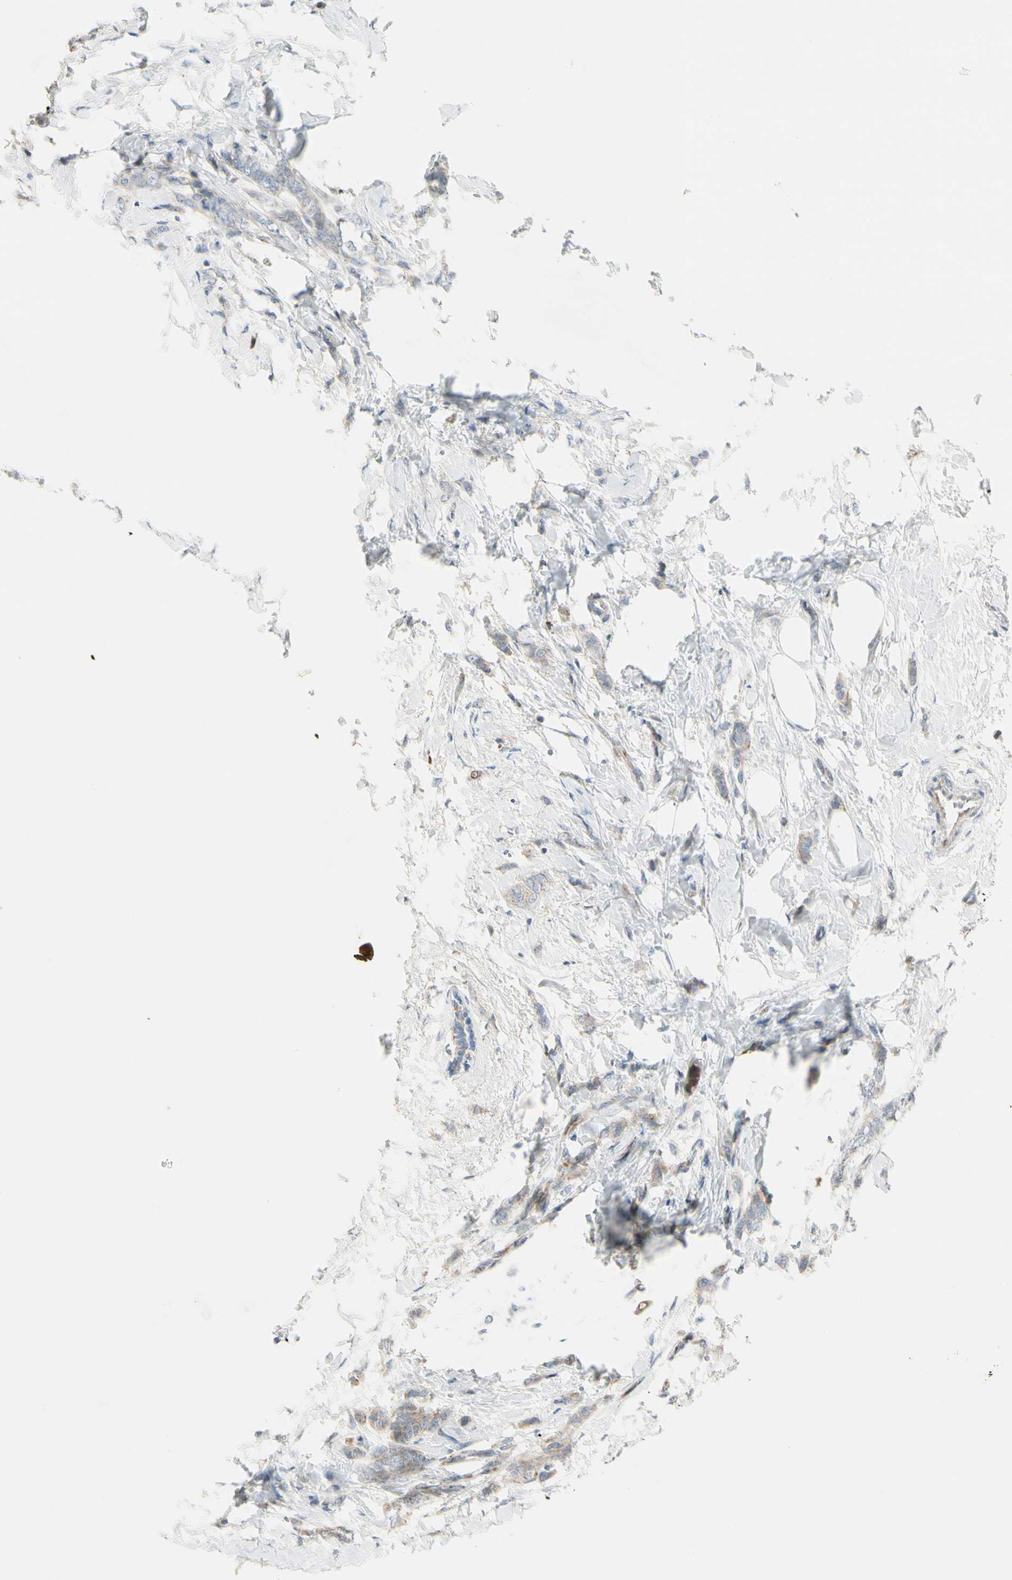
{"staining": {"intensity": "moderate", "quantity": "<25%", "location": "cytoplasmic/membranous"}, "tissue": "breast cancer", "cell_type": "Tumor cells", "image_type": "cancer", "snomed": [{"axis": "morphology", "description": "Lobular carcinoma, in situ"}, {"axis": "morphology", "description": "Lobular carcinoma"}, {"axis": "topography", "description": "Breast"}], "caption": "IHC (DAB (3,3'-diaminobenzidine)) staining of lobular carcinoma (breast) demonstrates moderate cytoplasmic/membranous protein expression in approximately <25% of tumor cells.", "gene": "NPDC1", "patient": {"sex": "female", "age": 41}}